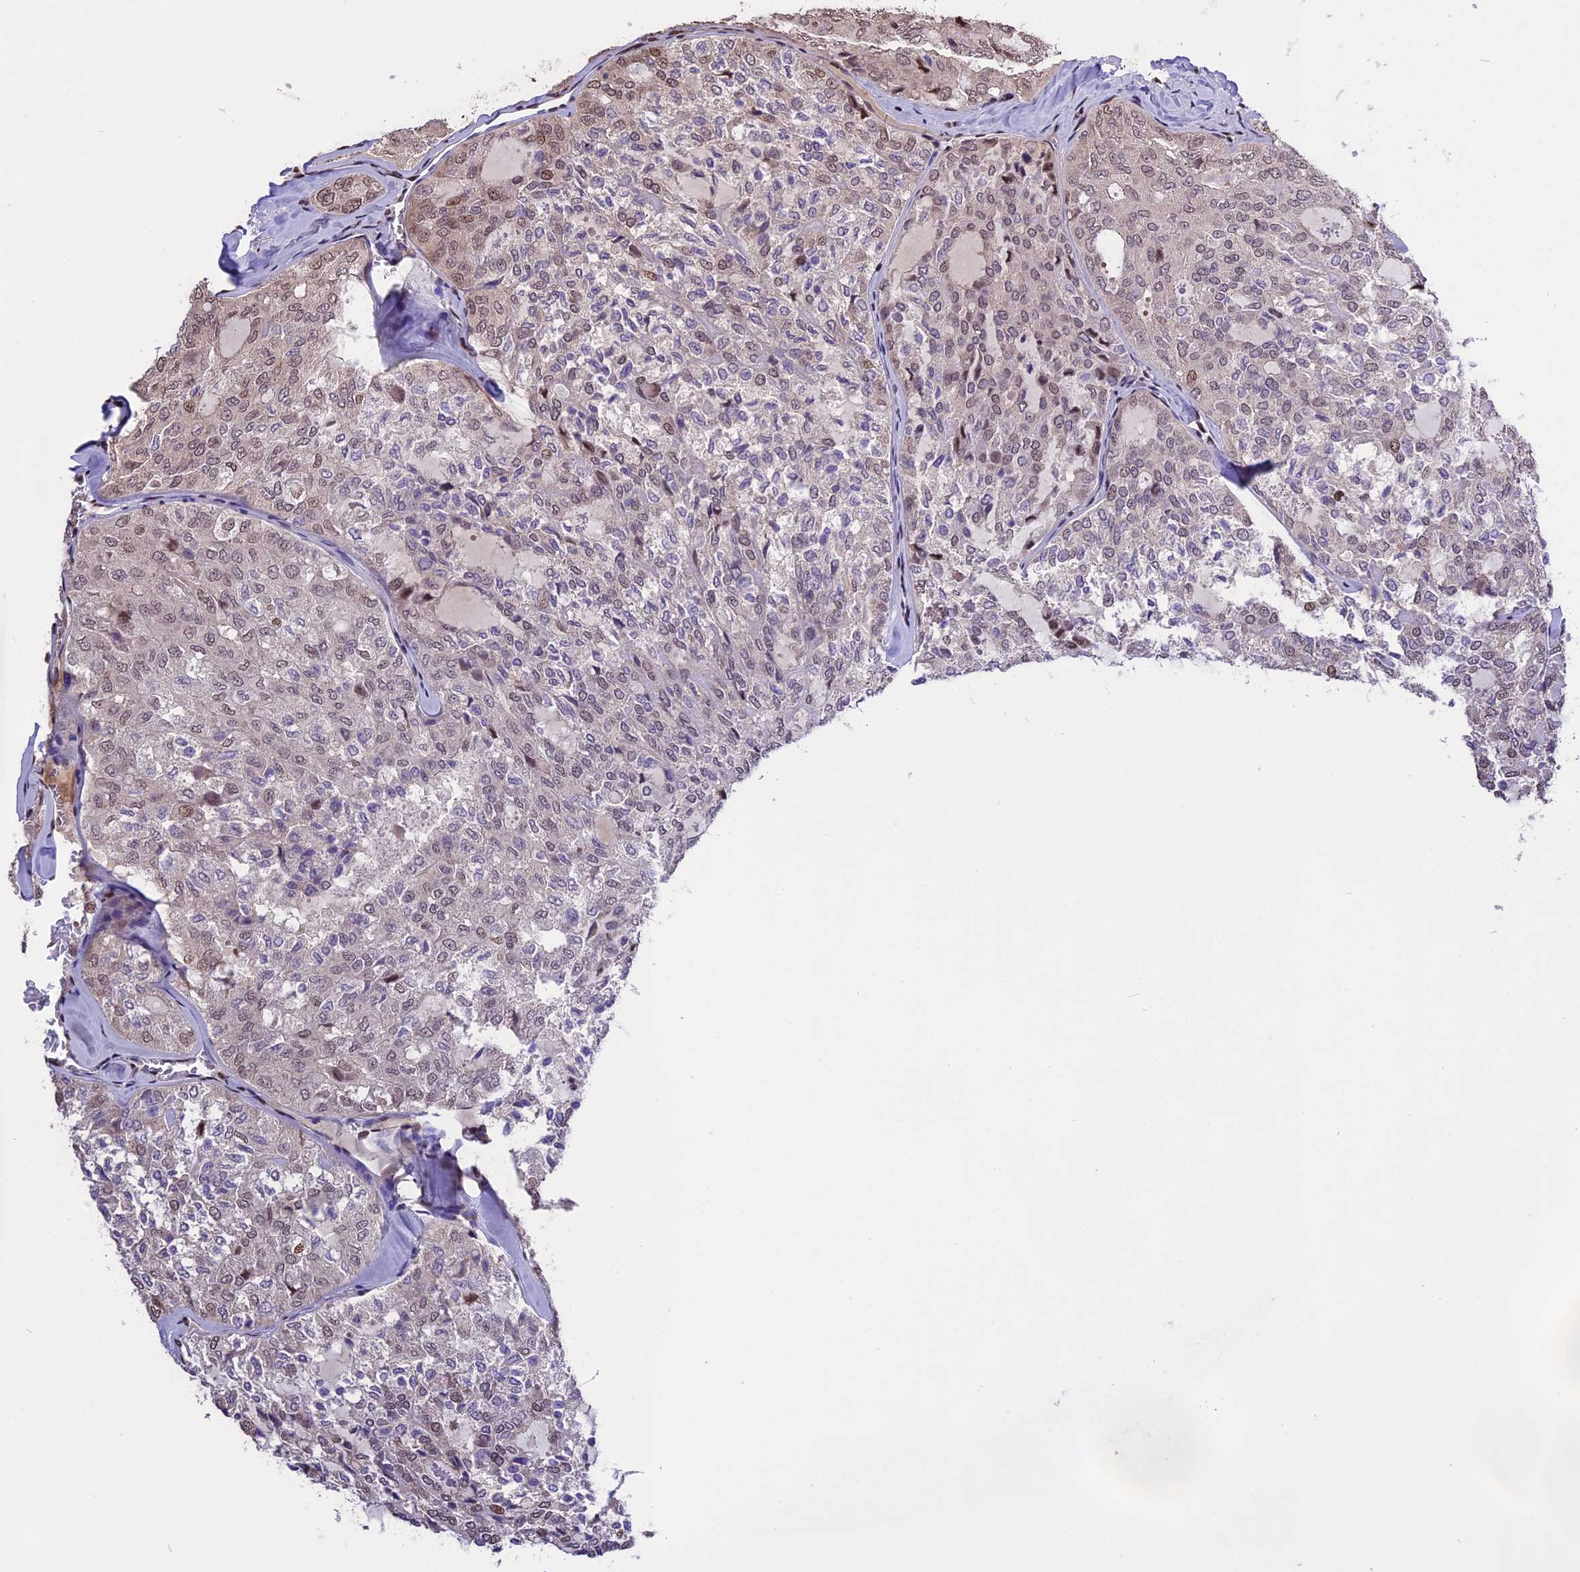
{"staining": {"intensity": "weak", "quantity": "25%-75%", "location": "nuclear"}, "tissue": "thyroid cancer", "cell_type": "Tumor cells", "image_type": "cancer", "snomed": [{"axis": "morphology", "description": "Follicular adenoma carcinoma, NOS"}, {"axis": "topography", "description": "Thyroid gland"}], "caption": "Immunohistochemistry (IHC) histopathology image of thyroid follicular adenoma carcinoma stained for a protein (brown), which exhibits low levels of weak nuclear expression in about 25%-75% of tumor cells.", "gene": "POLR3E", "patient": {"sex": "male", "age": 75}}